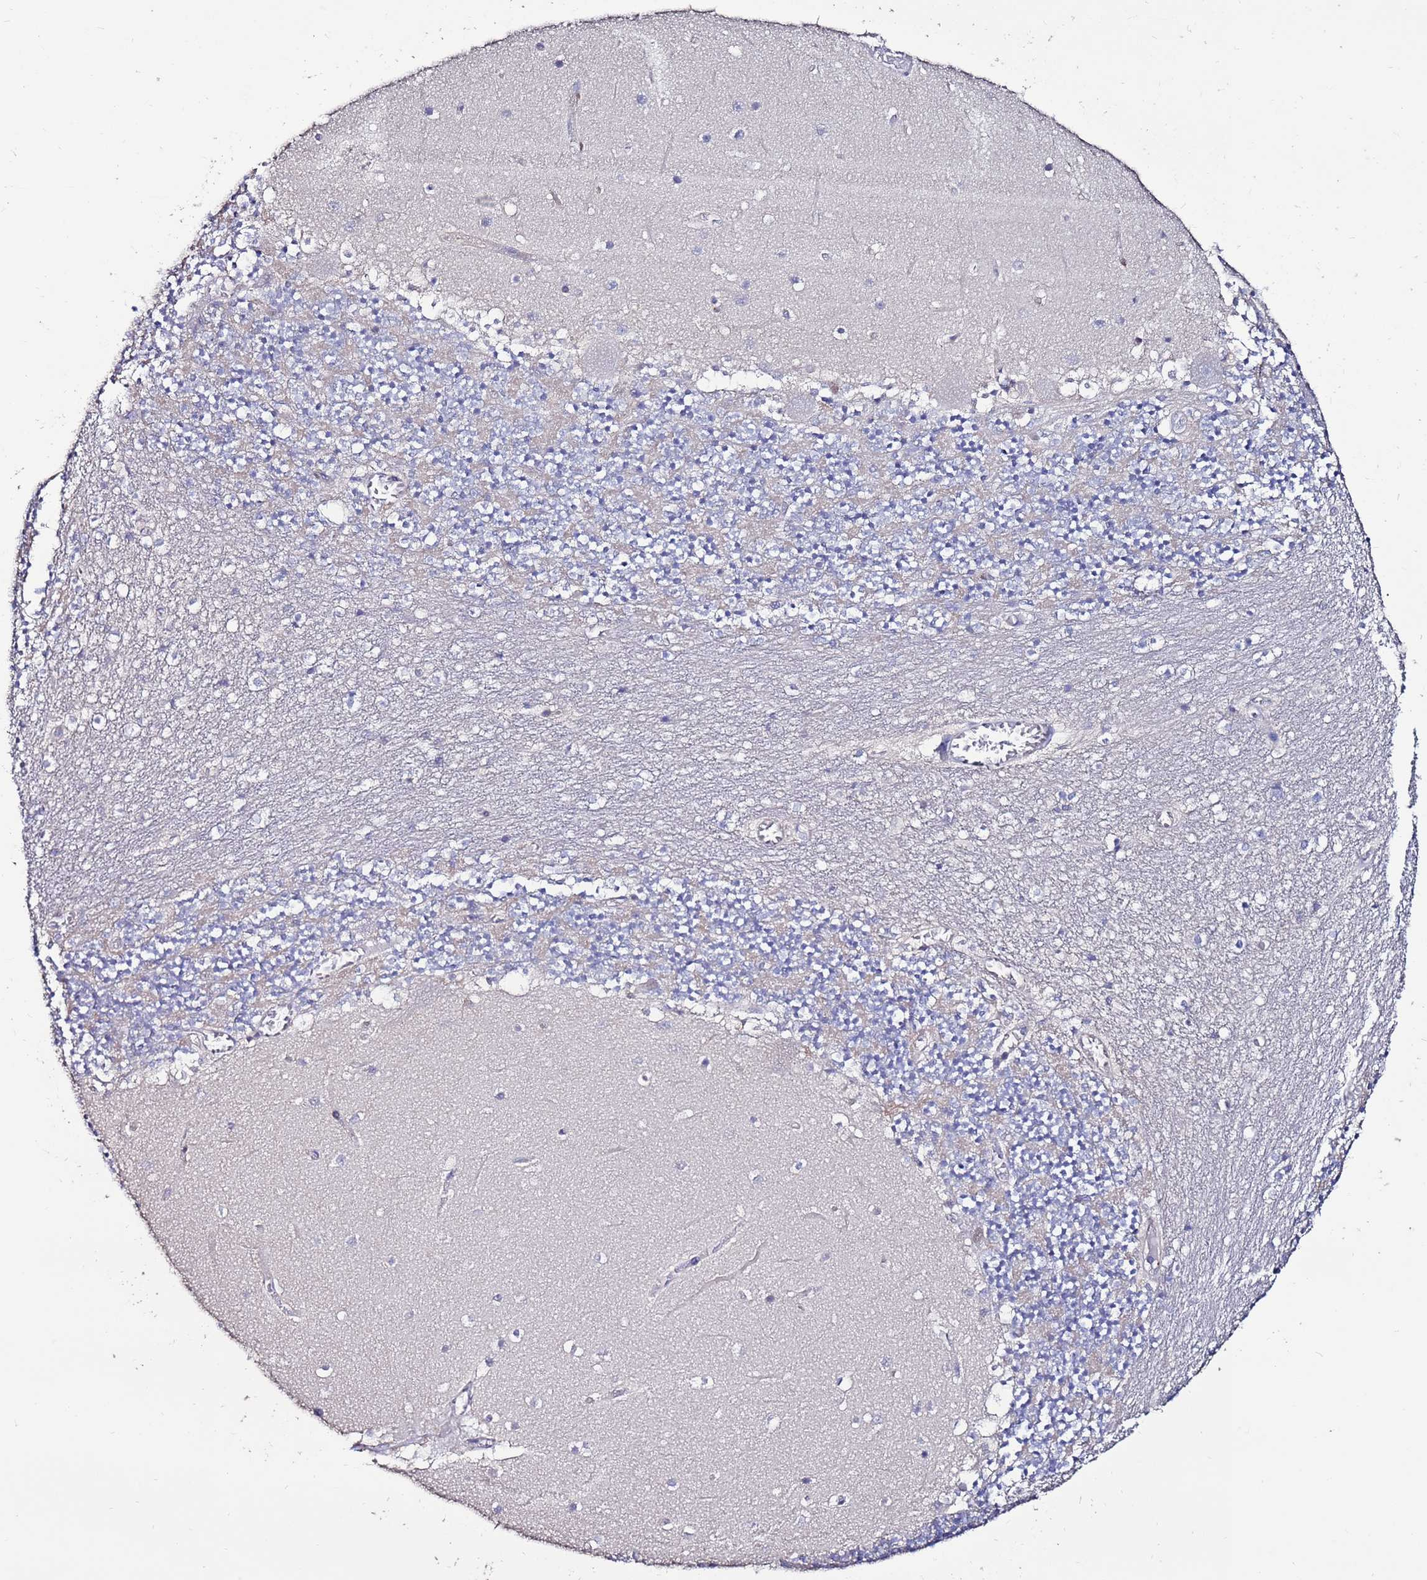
{"staining": {"intensity": "negative", "quantity": "none", "location": "none"}, "tissue": "cerebellum", "cell_type": "Cells in granular layer", "image_type": "normal", "snomed": [{"axis": "morphology", "description": "Normal tissue, NOS"}, {"axis": "topography", "description": "Cerebellum"}], "caption": "A photomicrograph of cerebellum stained for a protein exhibits no brown staining in cells in granular layer. (DAB (3,3'-diaminobenzidine) immunohistochemistry visualized using brightfield microscopy, high magnification).", "gene": "KRTCAP3", "patient": {"sex": "female", "age": 28}}